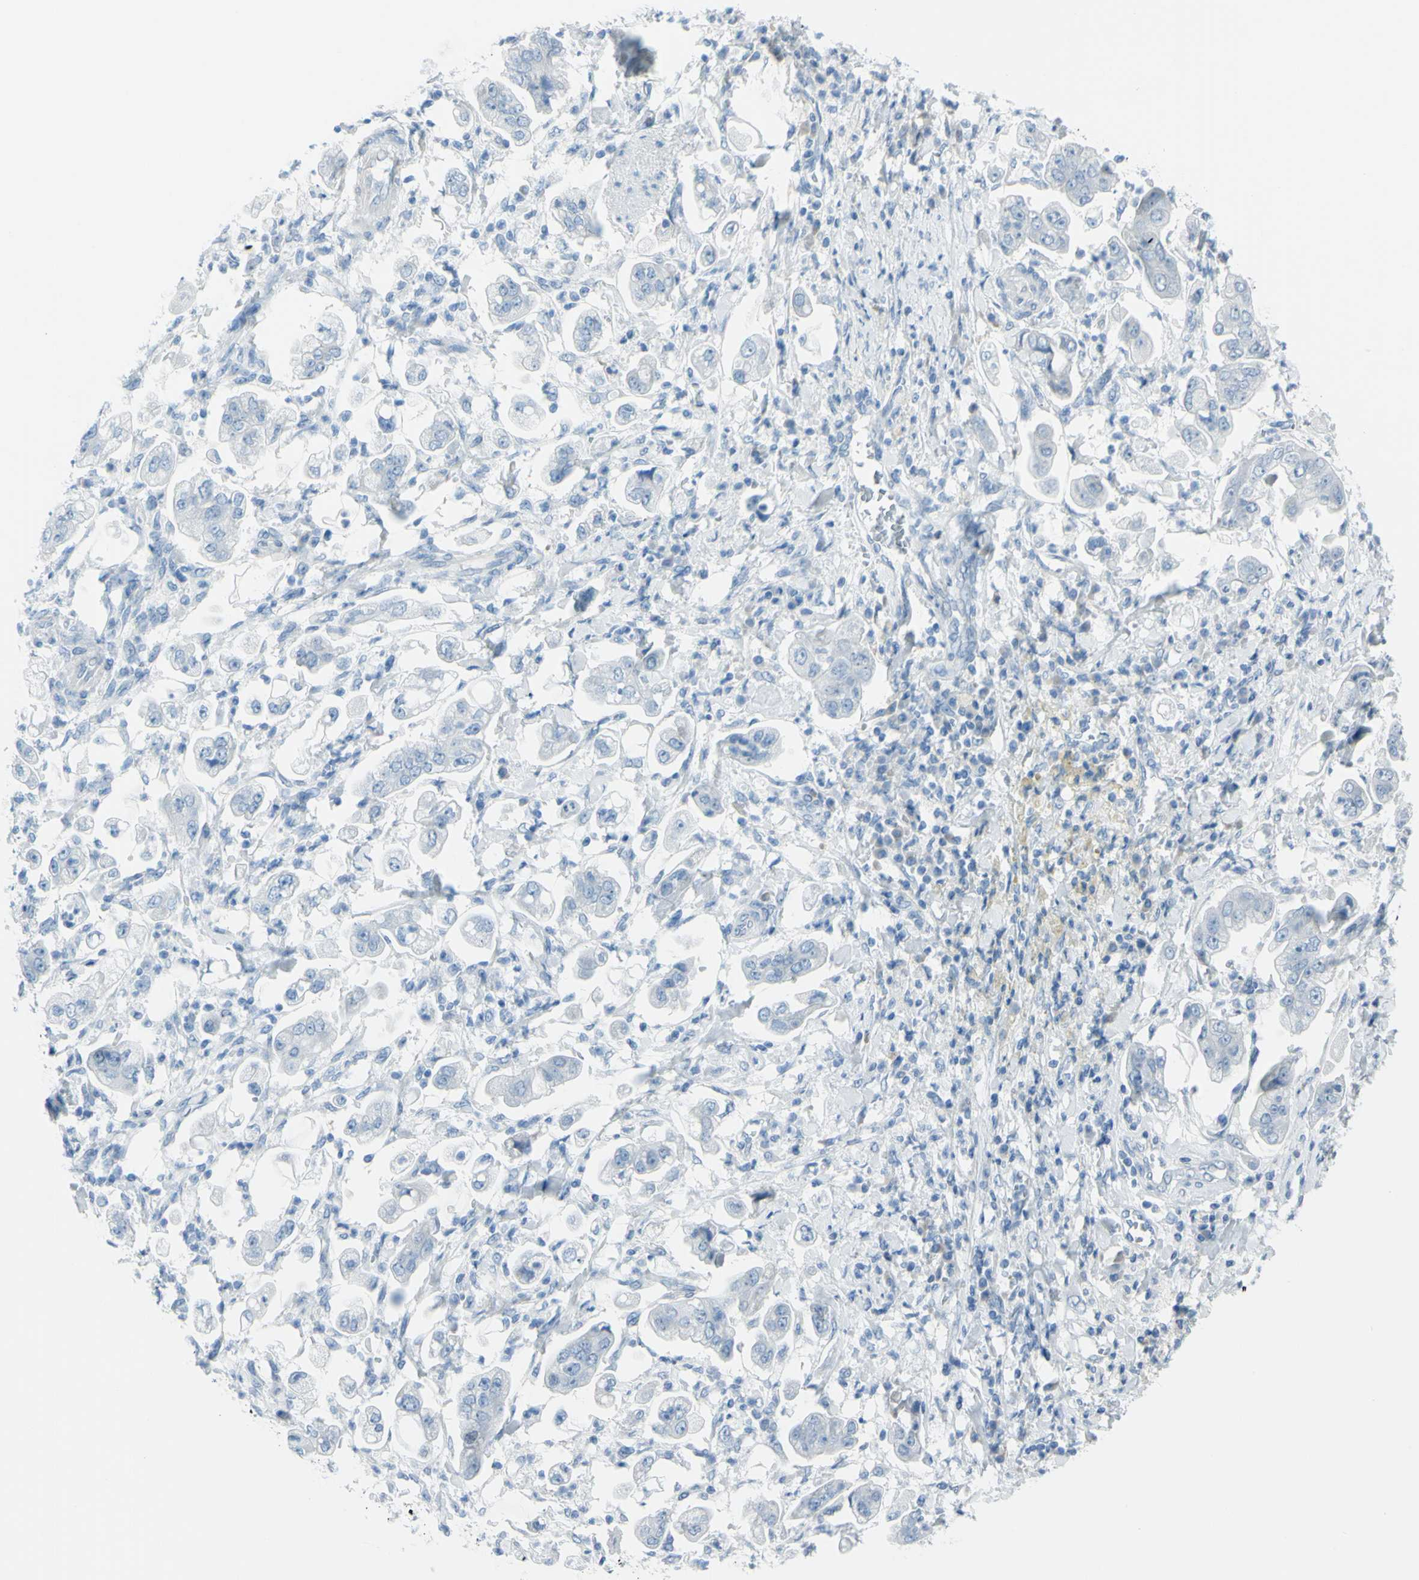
{"staining": {"intensity": "negative", "quantity": "none", "location": "none"}, "tissue": "stomach cancer", "cell_type": "Tumor cells", "image_type": "cancer", "snomed": [{"axis": "morphology", "description": "Adenocarcinoma, NOS"}, {"axis": "topography", "description": "Stomach"}], "caption": "High power microscopy image of an IHC image of stomach cancer (adenocarcinoma), revealing no significant staining in tumor cells.", "gene": "TFPI2", "patient": {"sex": "male", "age": 62}}